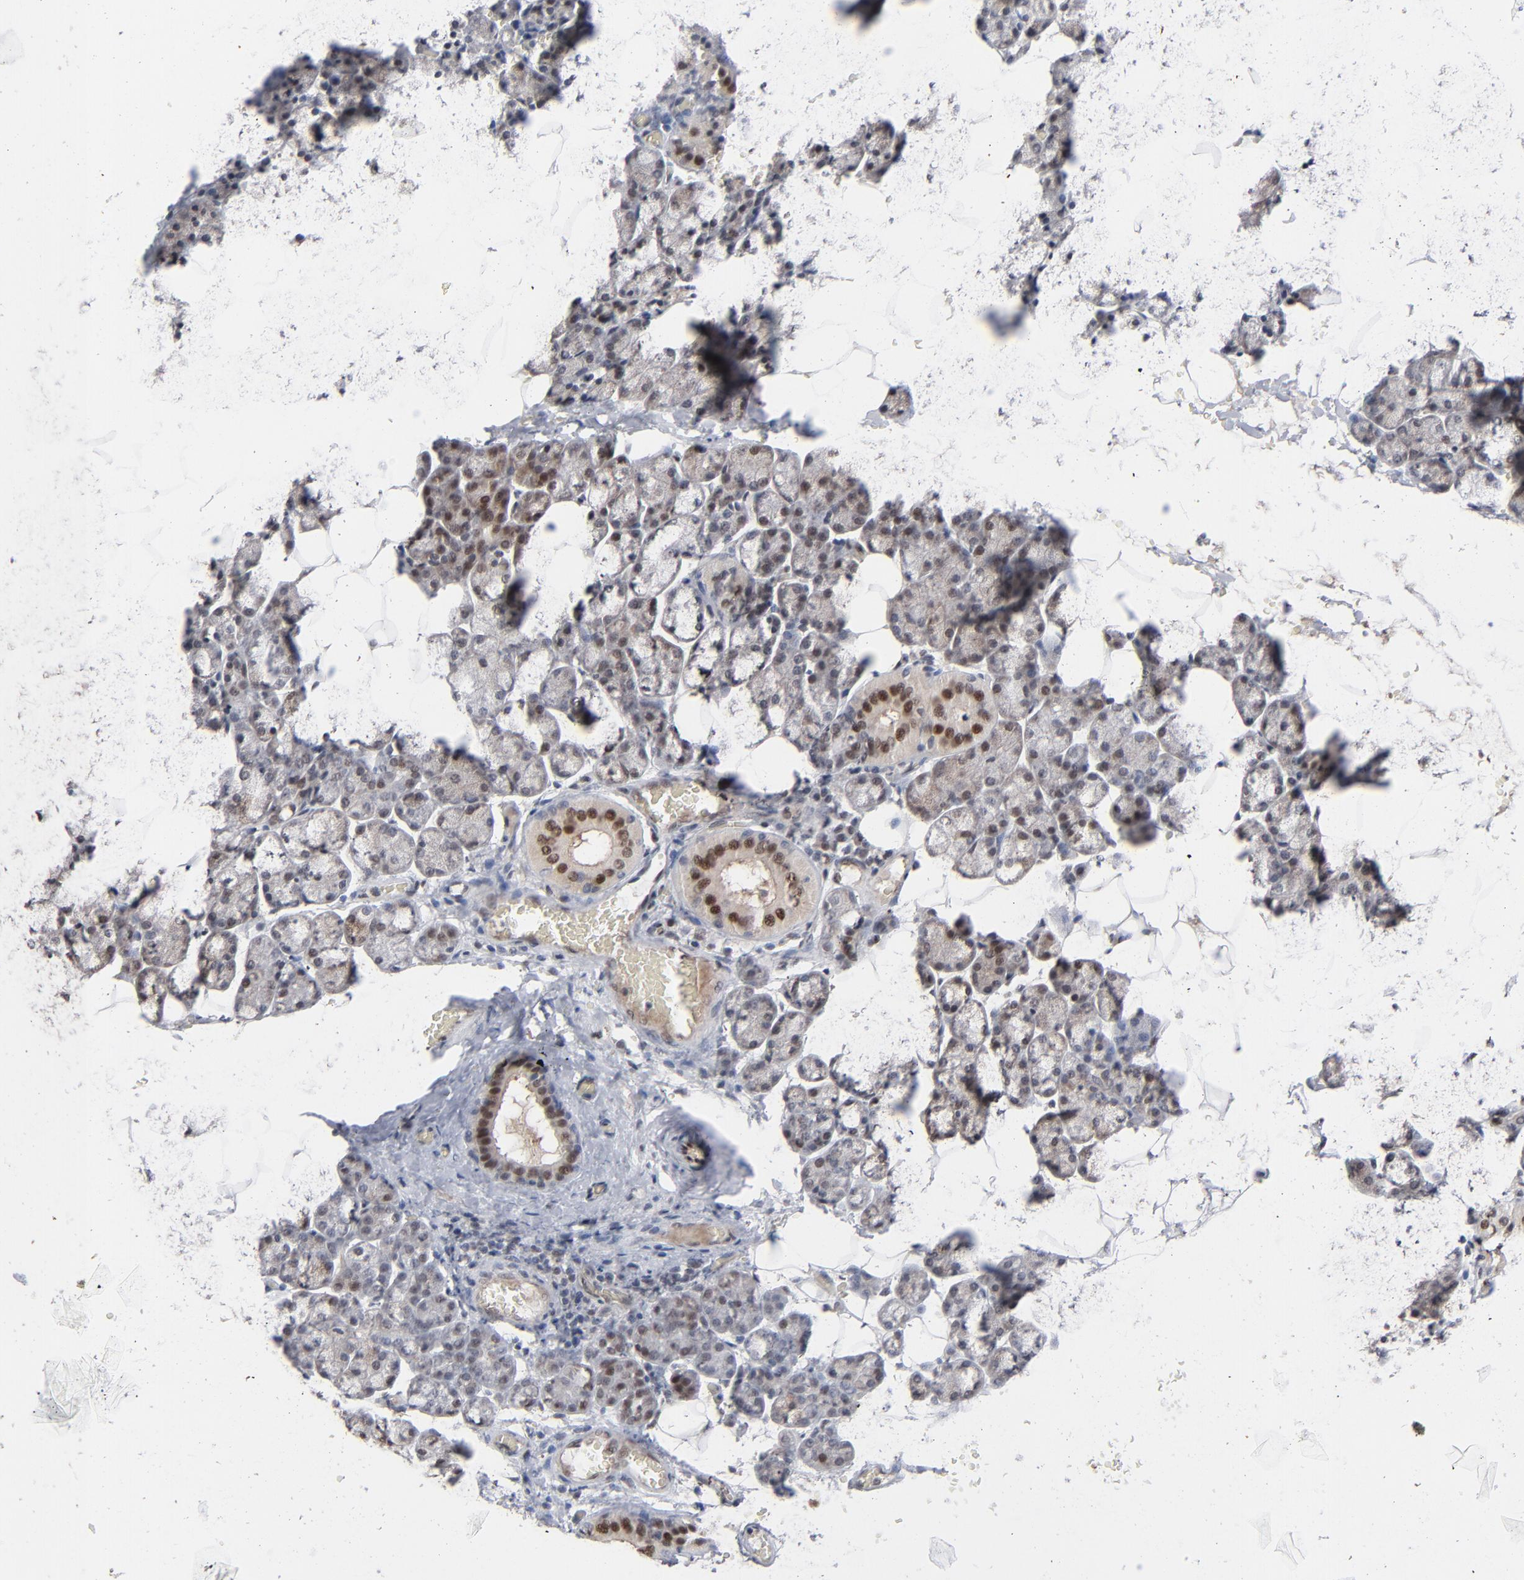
{"staining": {"intensity": "weak", "quantity": "25%-75%", "location": "nuclear"}, "tissue": "salivary gland", "cell_type": "Glandular cells", "image_type": "normal", "snomed": [{"axis": "morphology", "description": "Normal tissue, NOS"}, {"axis": "topography", "description": "Lymph node"}, {"axis": "topography", "description": "Salivary gland"}], "caption": "Glandular cells show low levels of weak nuclear expression in approximately 25%-75% of cells in benign salivary gland.", "gene": "IRF9", "patient": {"sex": "male", "age": 8}}